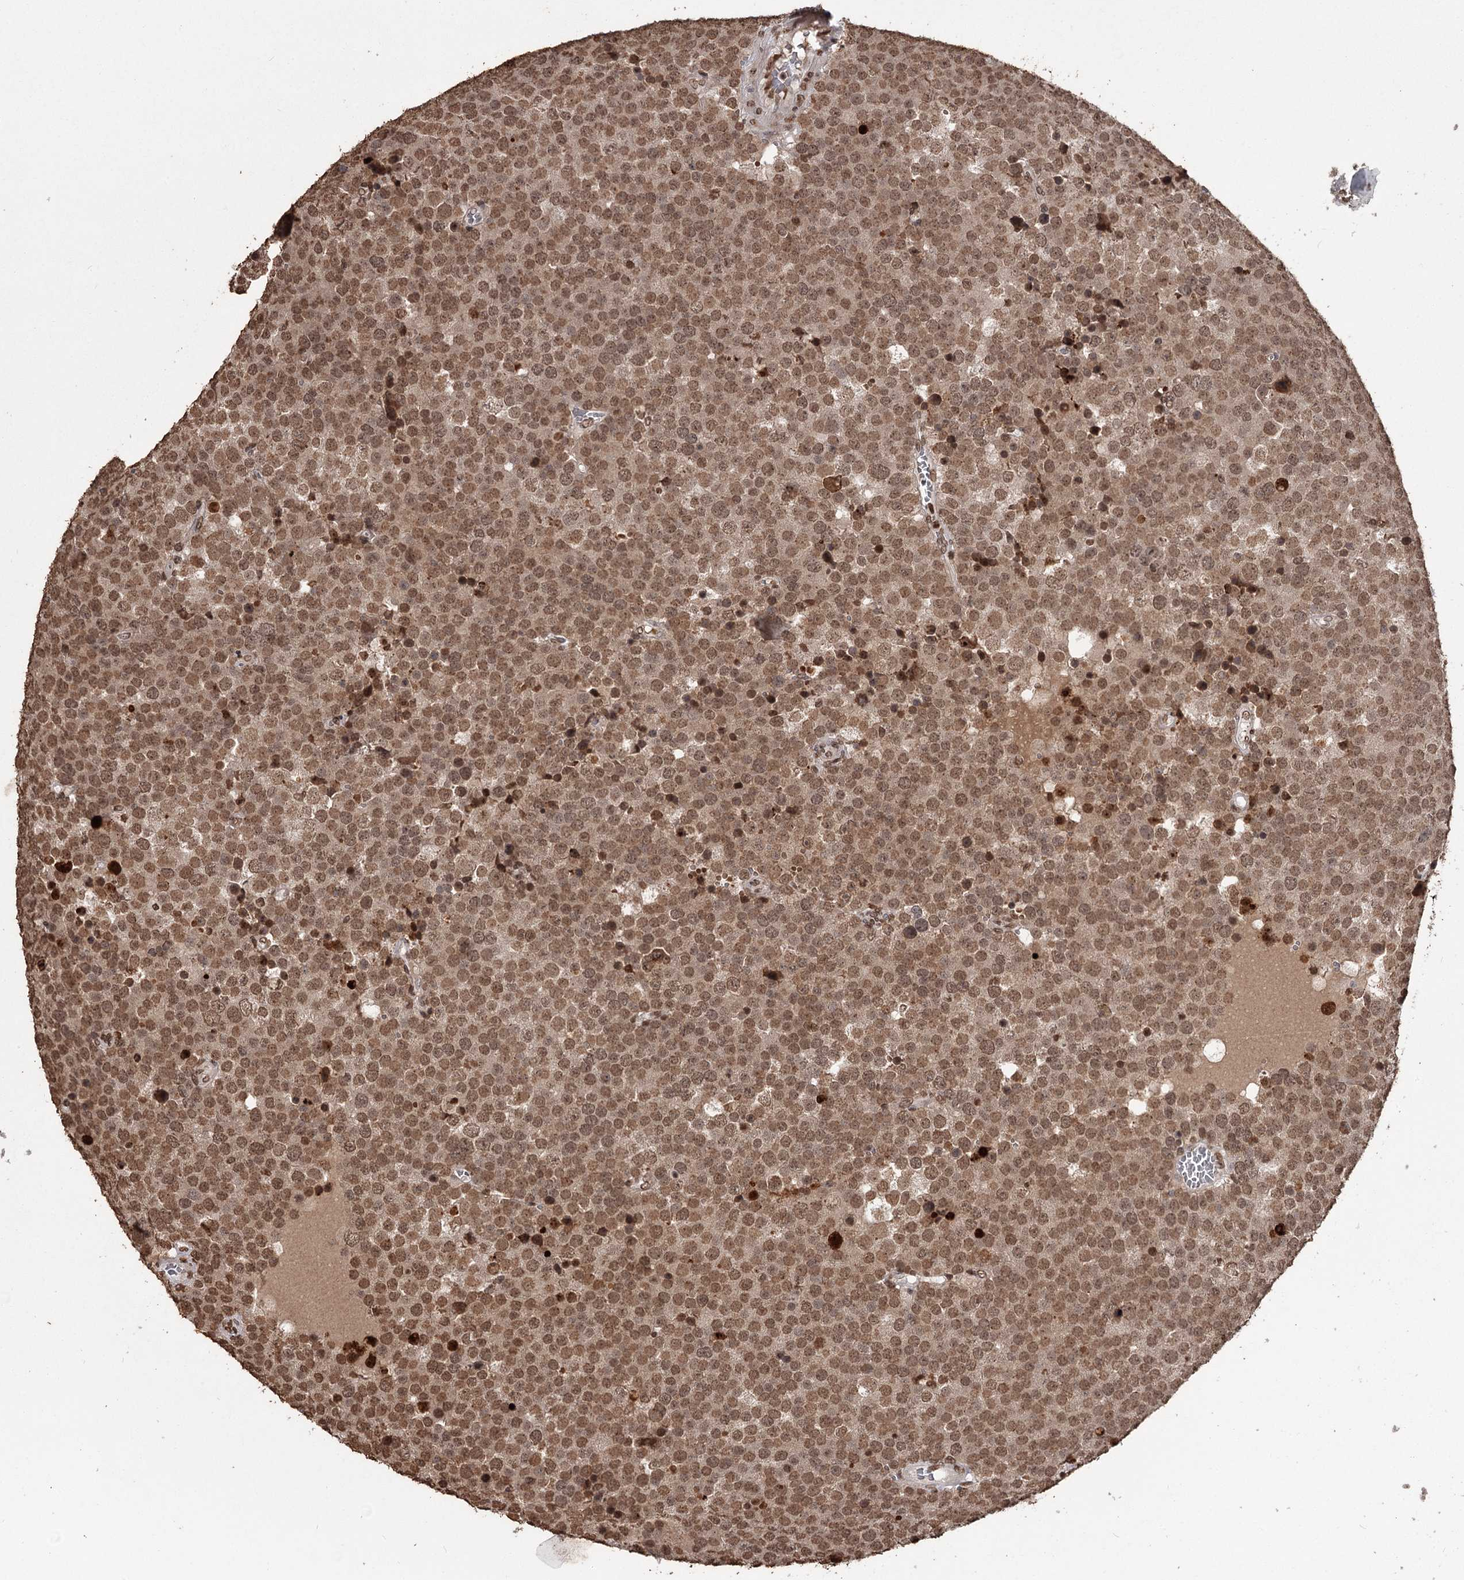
{"staining": {"intensity": "moderate", "quantity": ">75%", "location": "nuclear"}, "tissue": "testis cancer", "cell_type": "Tumor cells", "image_type": "cancer", "snomed": [{"axis": "morphology", "description": "Seminoma, NOS"}, {"axis": "topography", "description": "Testis"}], "caption": "A histopathology image of testis cancer stained for a protein displays moderate nuclear brown staining in tumor cells.", "gene": "THYN1", "patient": {"sex": "male", "age": 71}}